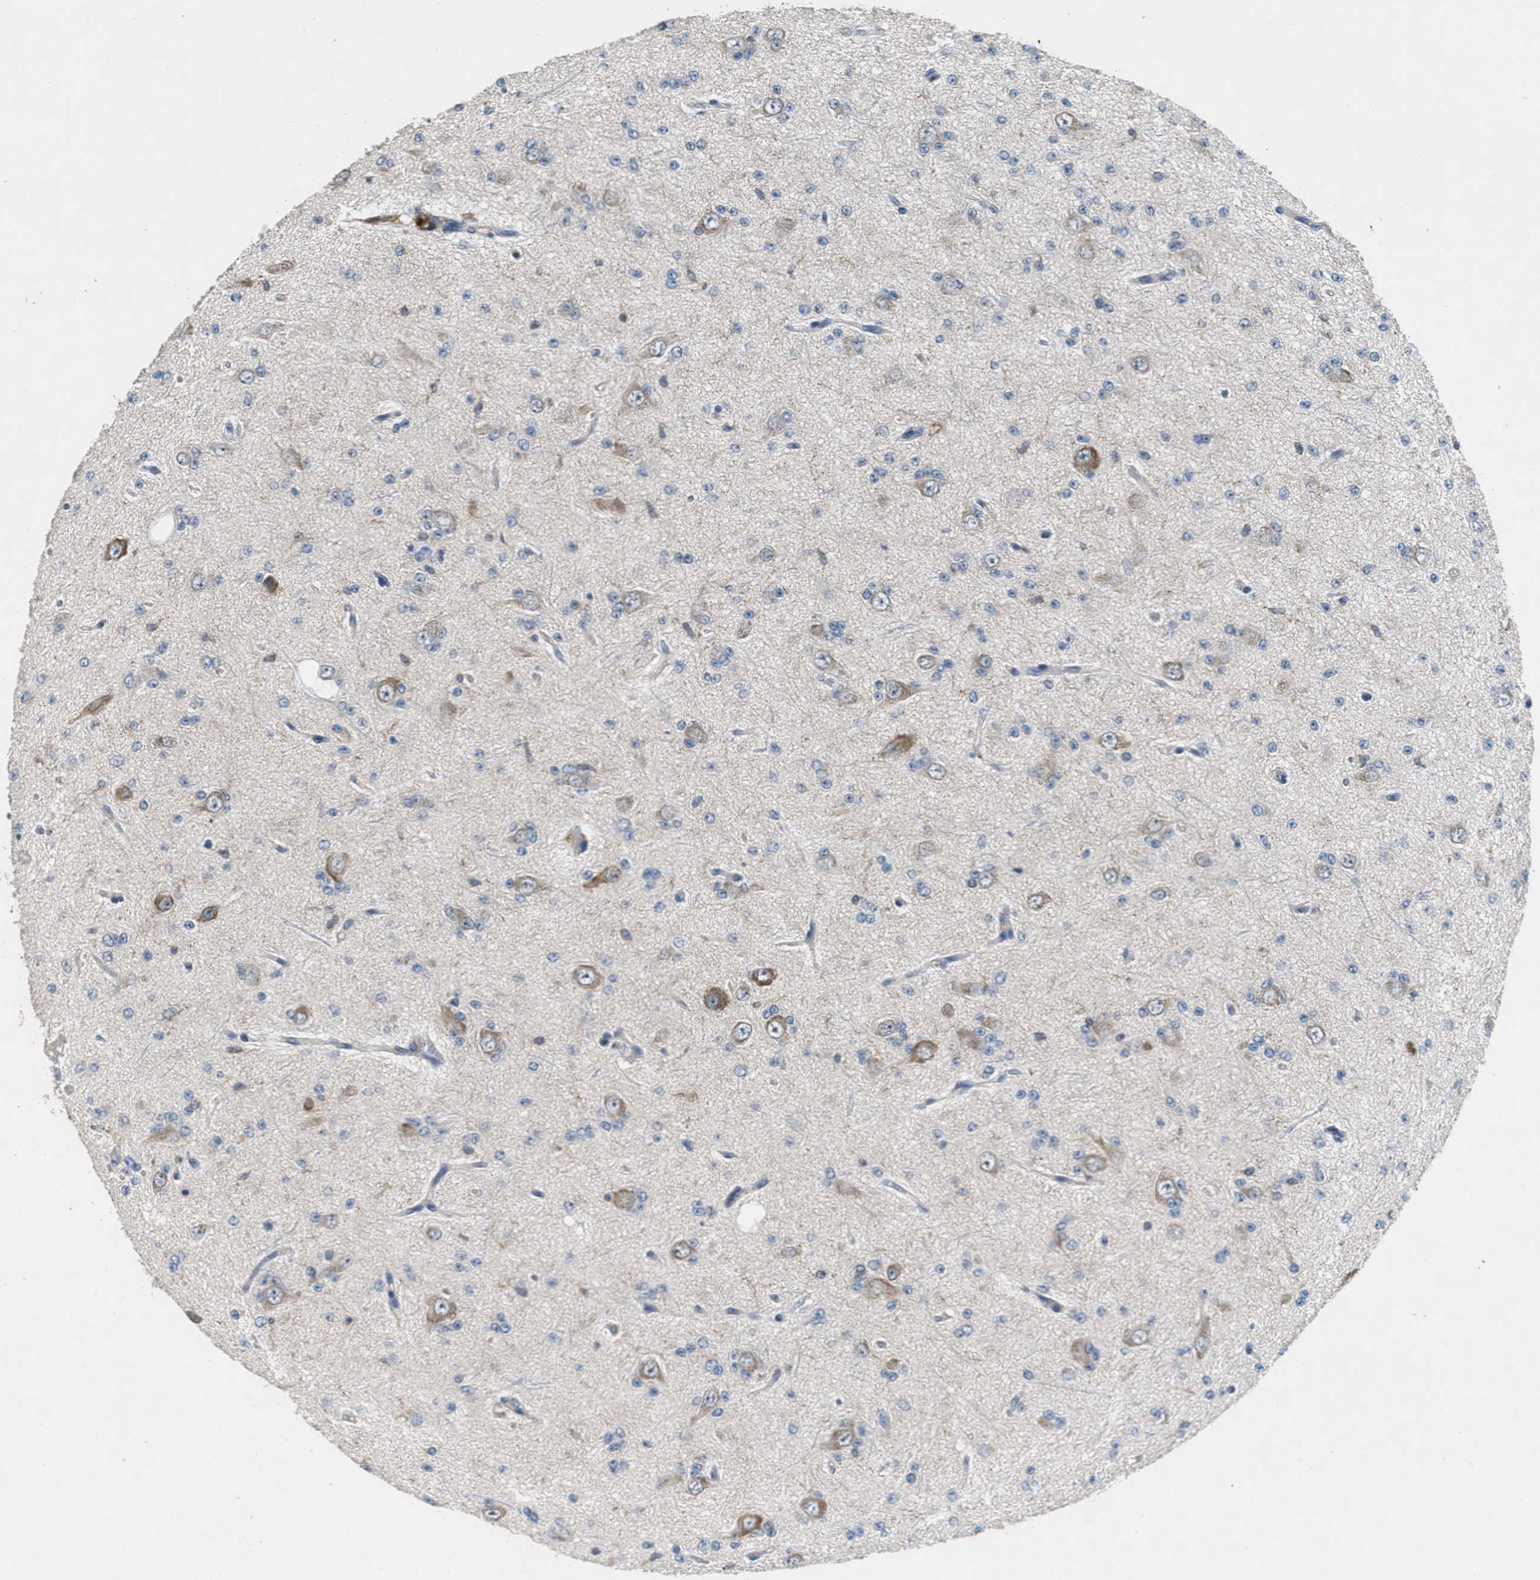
{"staining": {"intensity": "weak", "quantity": "<25%", "location": "cytoplasmic/membranous"}, "tissue": "glioma", "cell_type": "Tumor cells", "image_type": "cancer", "snomed": [{"axis": "morphology", "description": "Glioma, malignant, Low grade"}, {"axis": "topography", "description": "Brain"}], "caption": "Immunohistochemistry of human glioma demonstrates no staining in tumor cells.", "gene": "DGKE", "patient": {"sex": "male", "age": 38}}